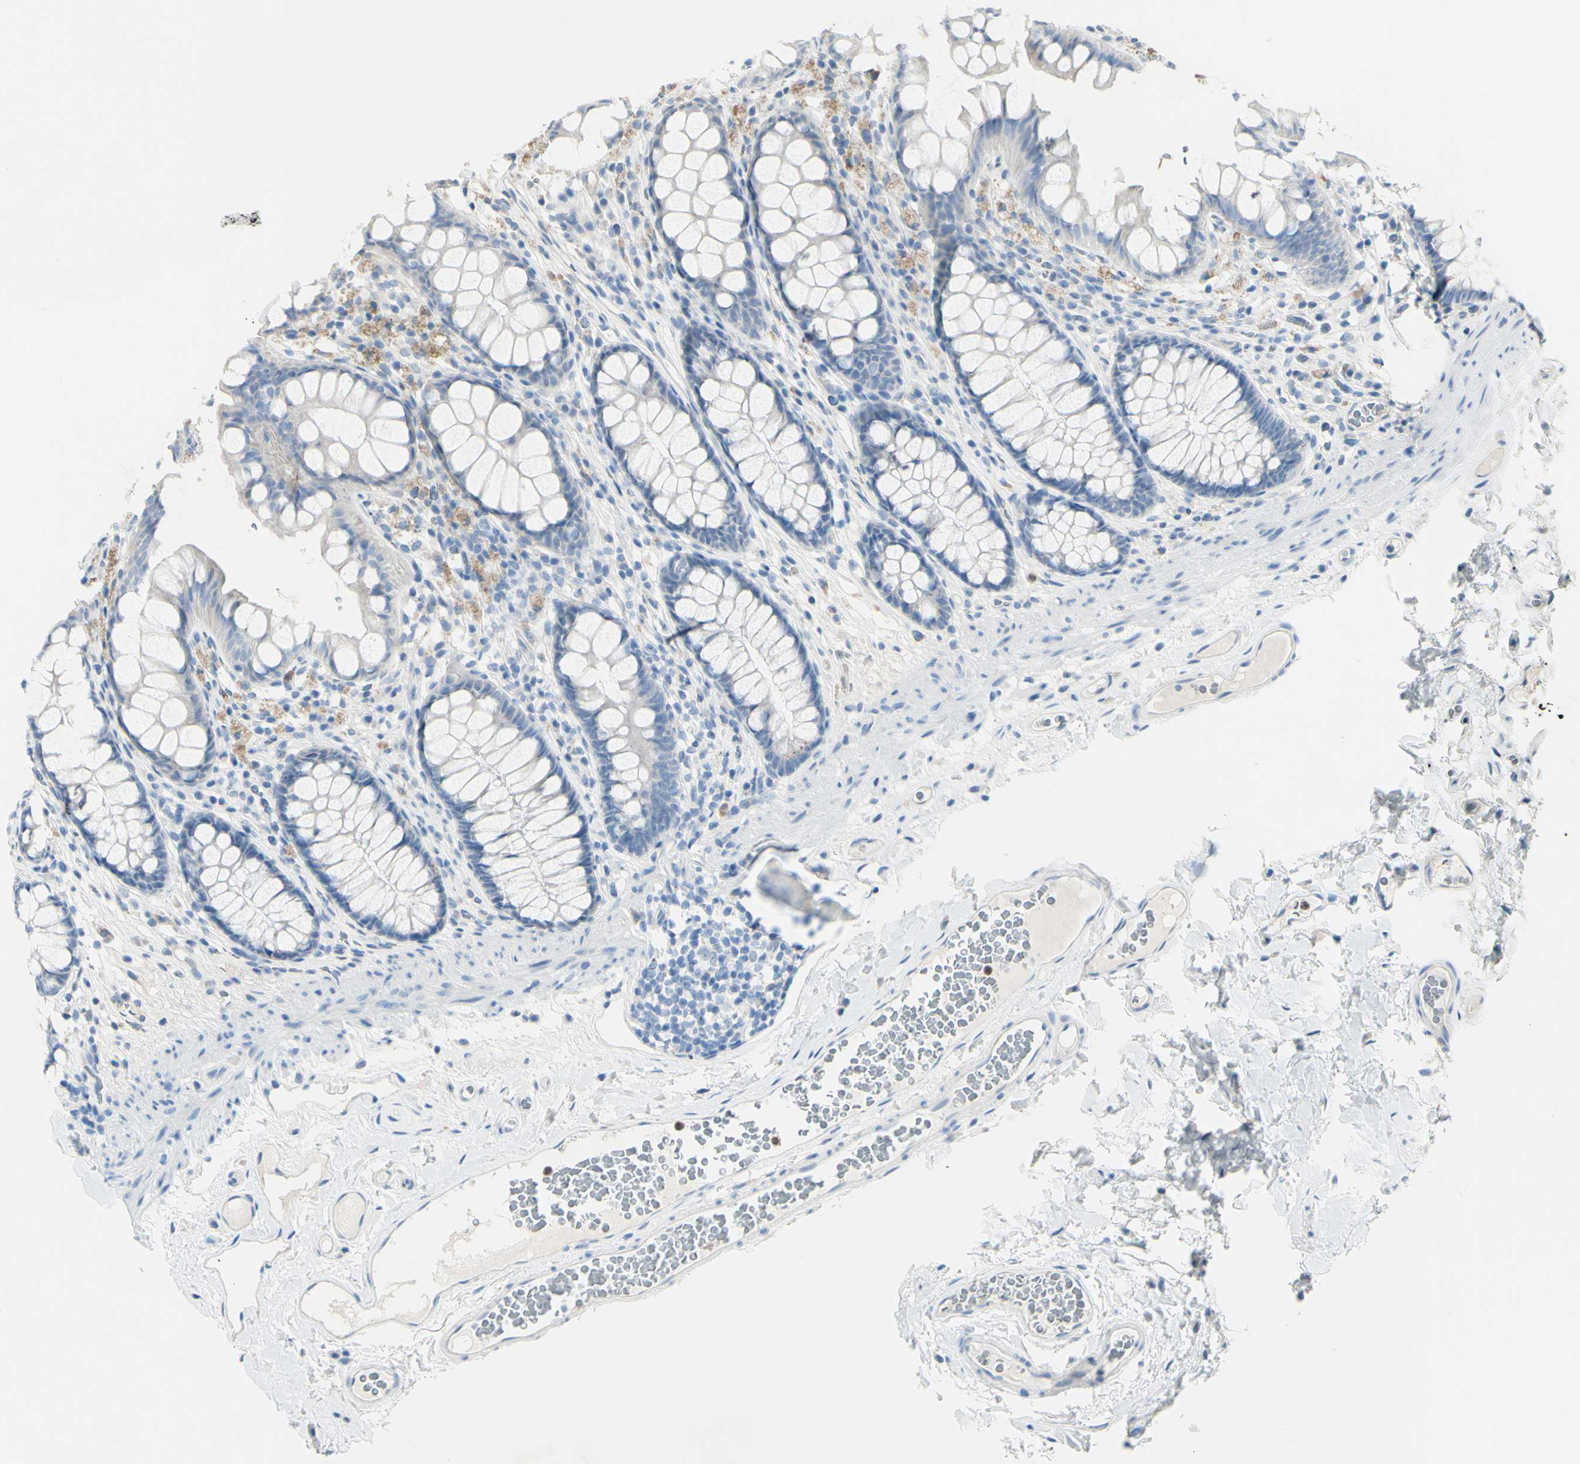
{"staining": {"intensity": "negative", "quantity": "none", "location": "none"}, "tissue": "colon", "cell_type": "Endothelial cells", "image_type": "normal", "snomed": [{"axis": "morphology", "description": "Normal tissue, NOS"}, {"axis": "topography", "description": "Colon"}], "caption": "Immunohistochemical staining of normal human colon demonstrates no significant expression in endothelial cells.", "gene": "ZNF557", "patient": {"sex": "female", "age": 55}}